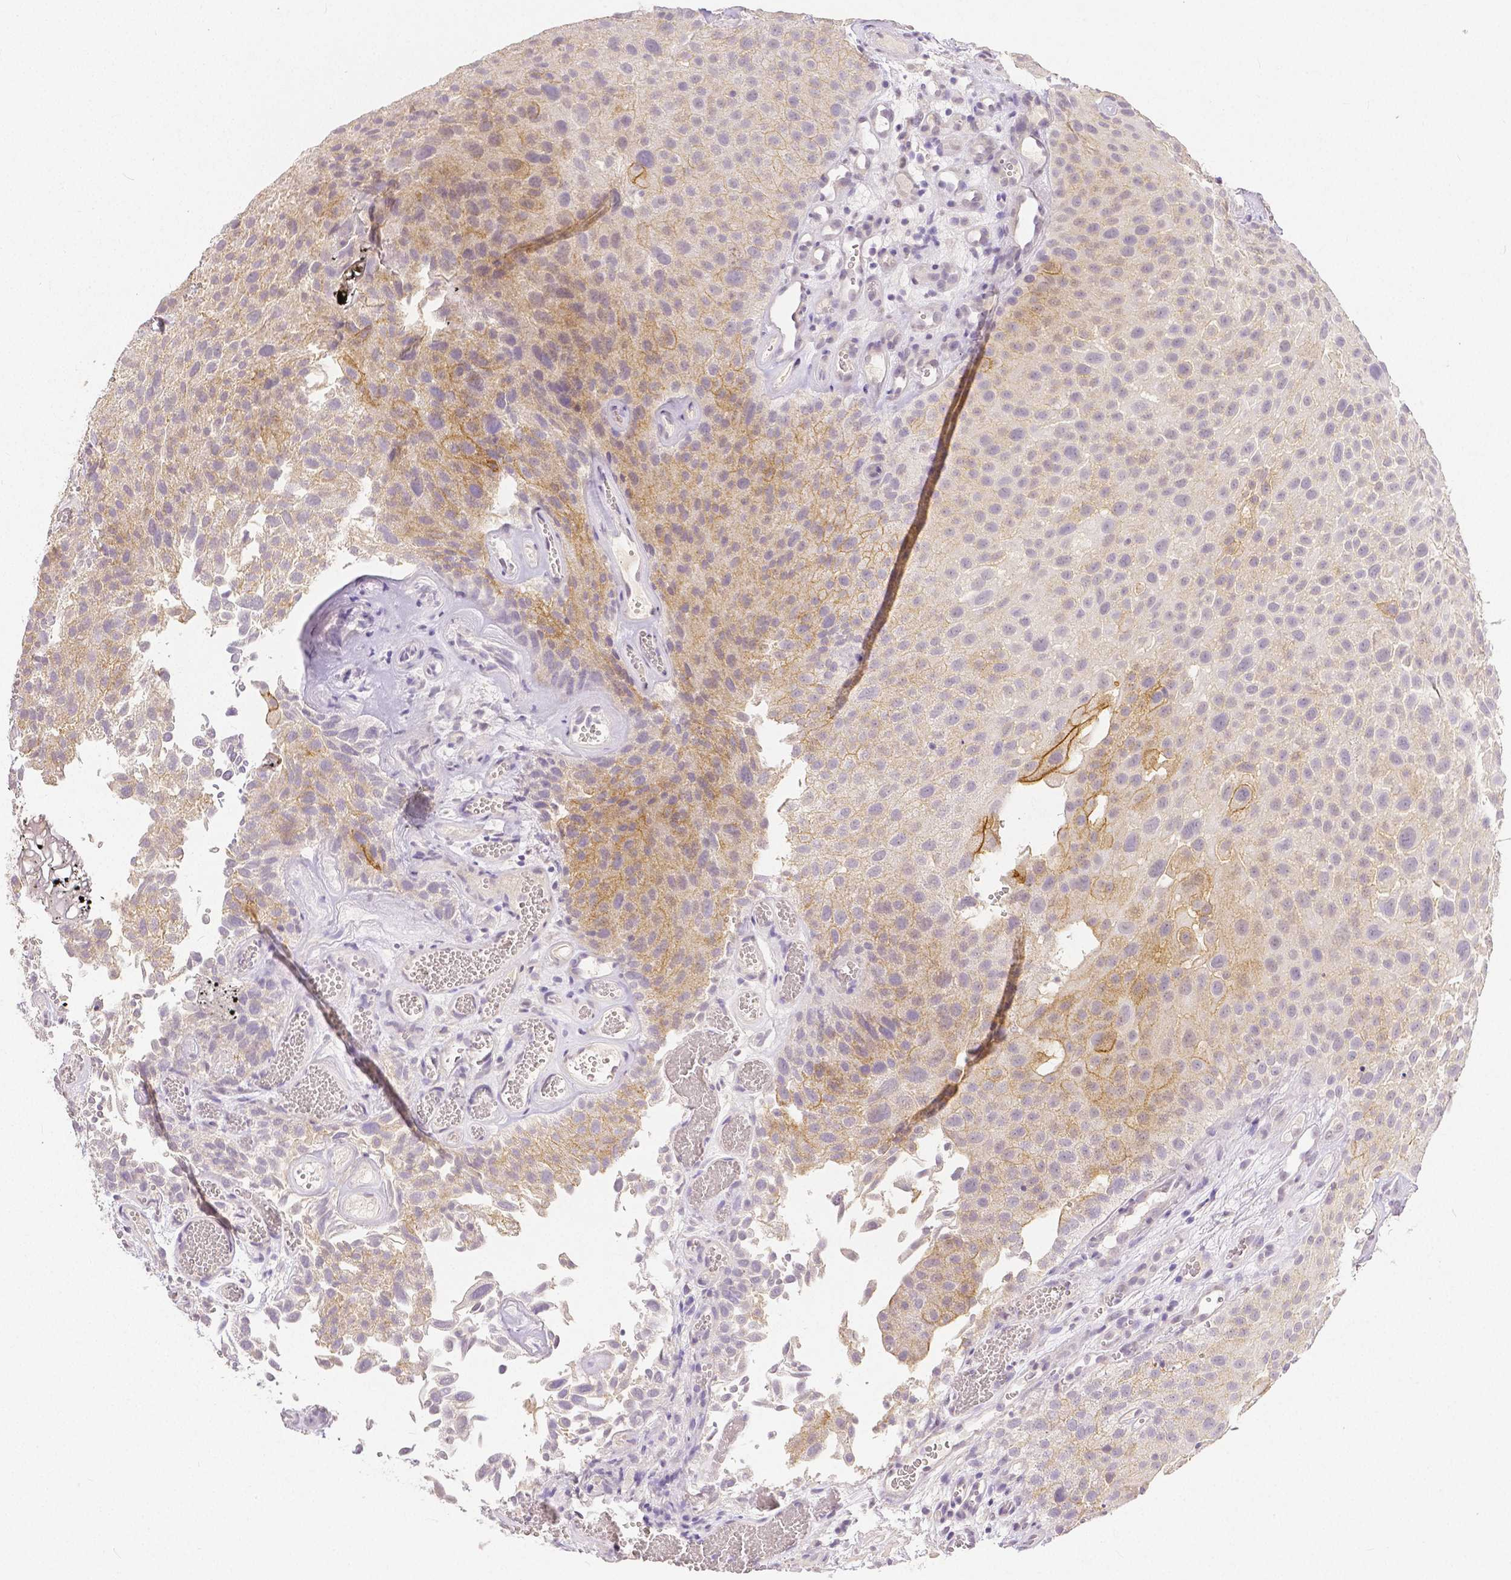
{"staining": {"intensity": "moderate", "quantity": "<25%", "location": "cytoplasmic/membranous"}, "tissue": "urothelial cancer", "cell_type": "Tumor cells", "image_type": "cancer", "snomed": [{"axis": "morphology", "description": "Urothelial carcinoma, Low grade"}, {"axis": "topography", "description": "Urinary bladder"}], "caption": "Human urothelial cancer stained with a protein marker displays moderate staining in tumor cells.", "gene": "OCLN", "patient": {"sex": "male", "age": 72}}